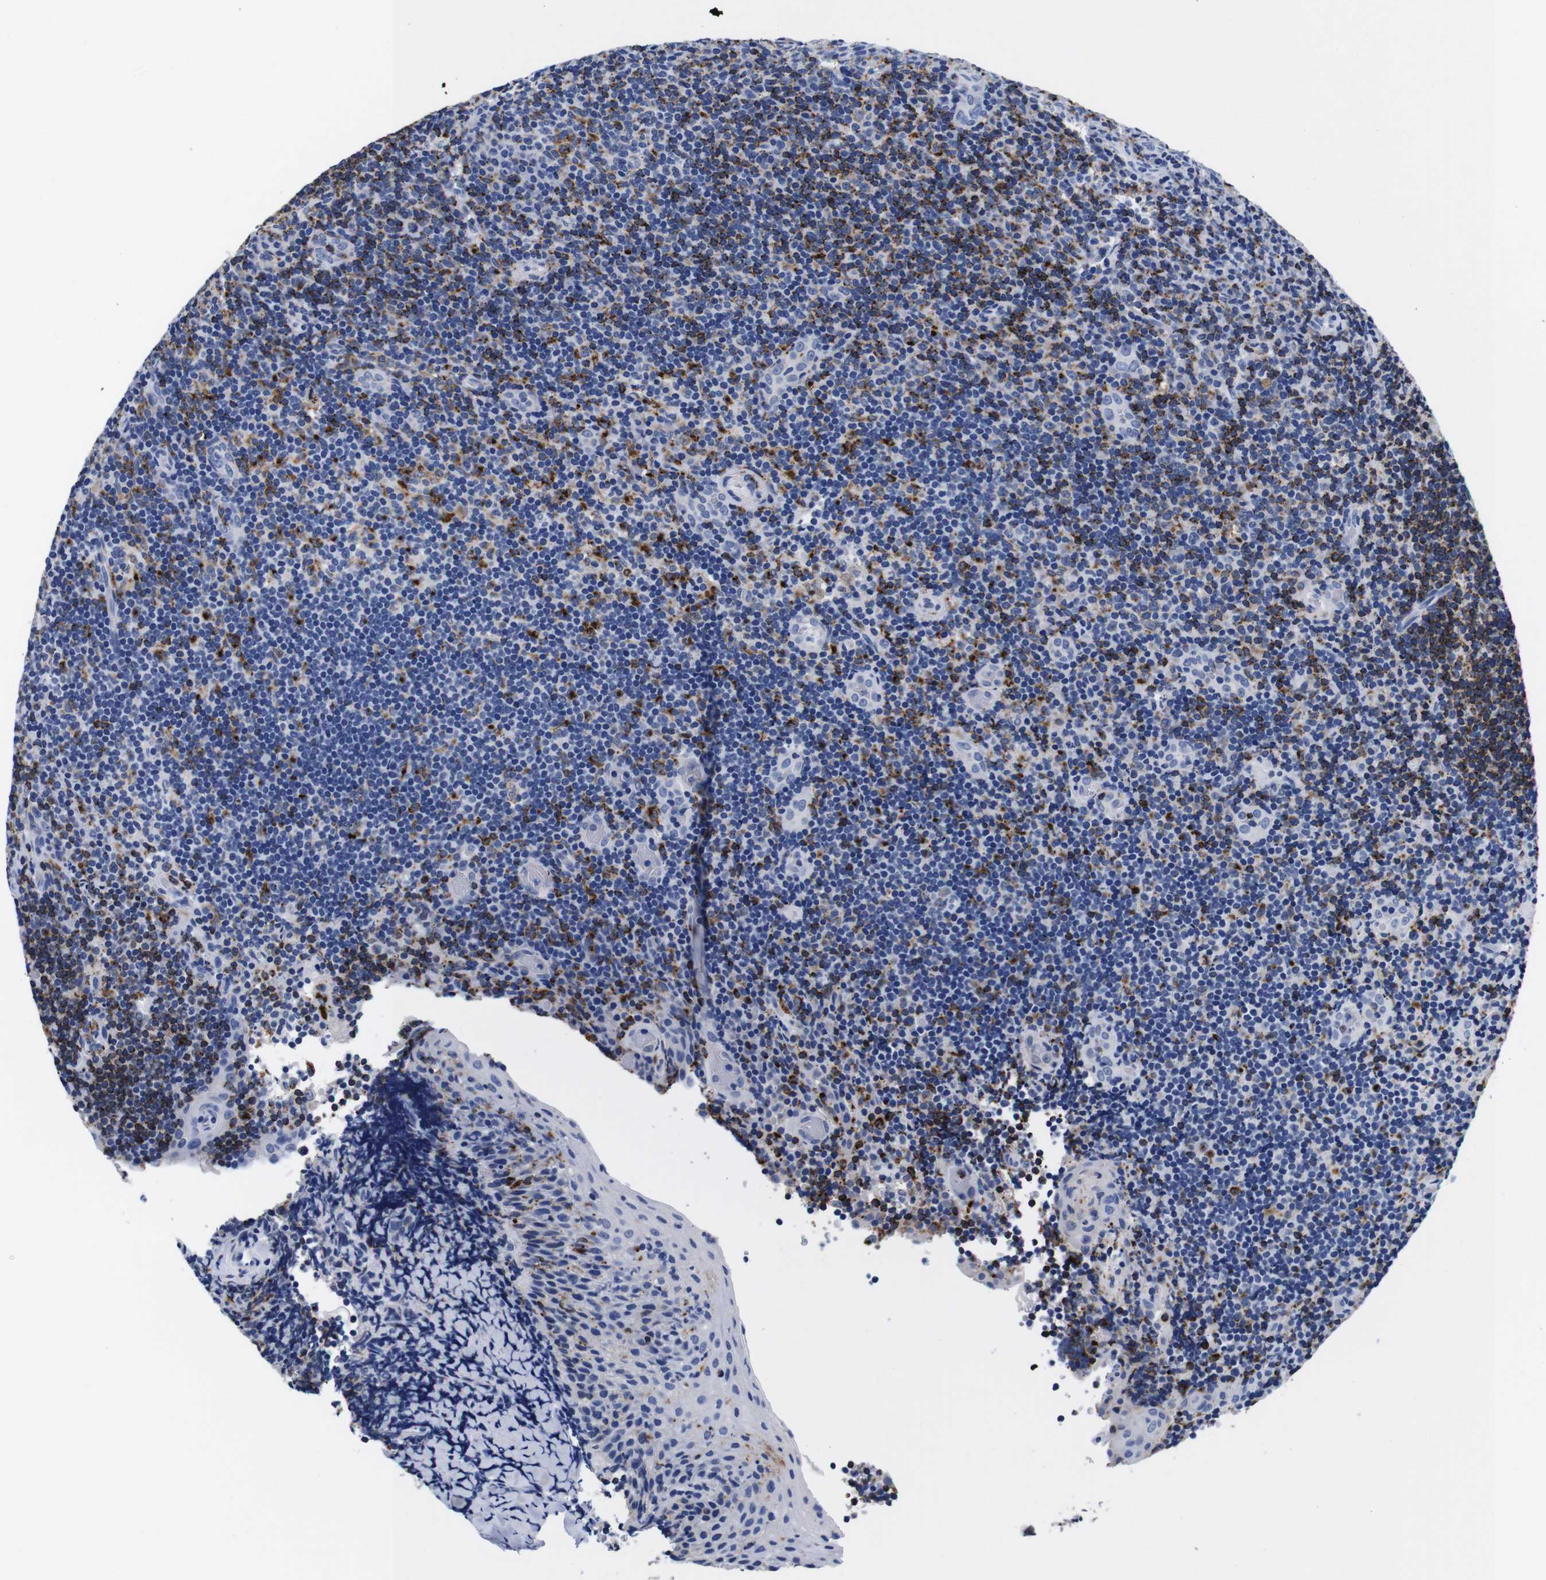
{"staining": {"intensity": "moderate", "quantity": "25%-75%", "location": "cytoplasmic/membranous"}, "tissue": "tonsil", "cell_type": "Germinal center cells", "image_type": "normal", "snomed": [{"axis": "morphology", "description": "Normal tissue, NOS"}, {"axis": "topography", "description": "Tonsil"}], "caption": "Immunohistochemistry of unremarkable tonsil demonstrates medium levels of moderate cytoplasmic/membranous positivity in about 25%-75% of germinal center cells.", "gene": "ENSG00000248993", "patient": {"sex": "male", "age": 37}}